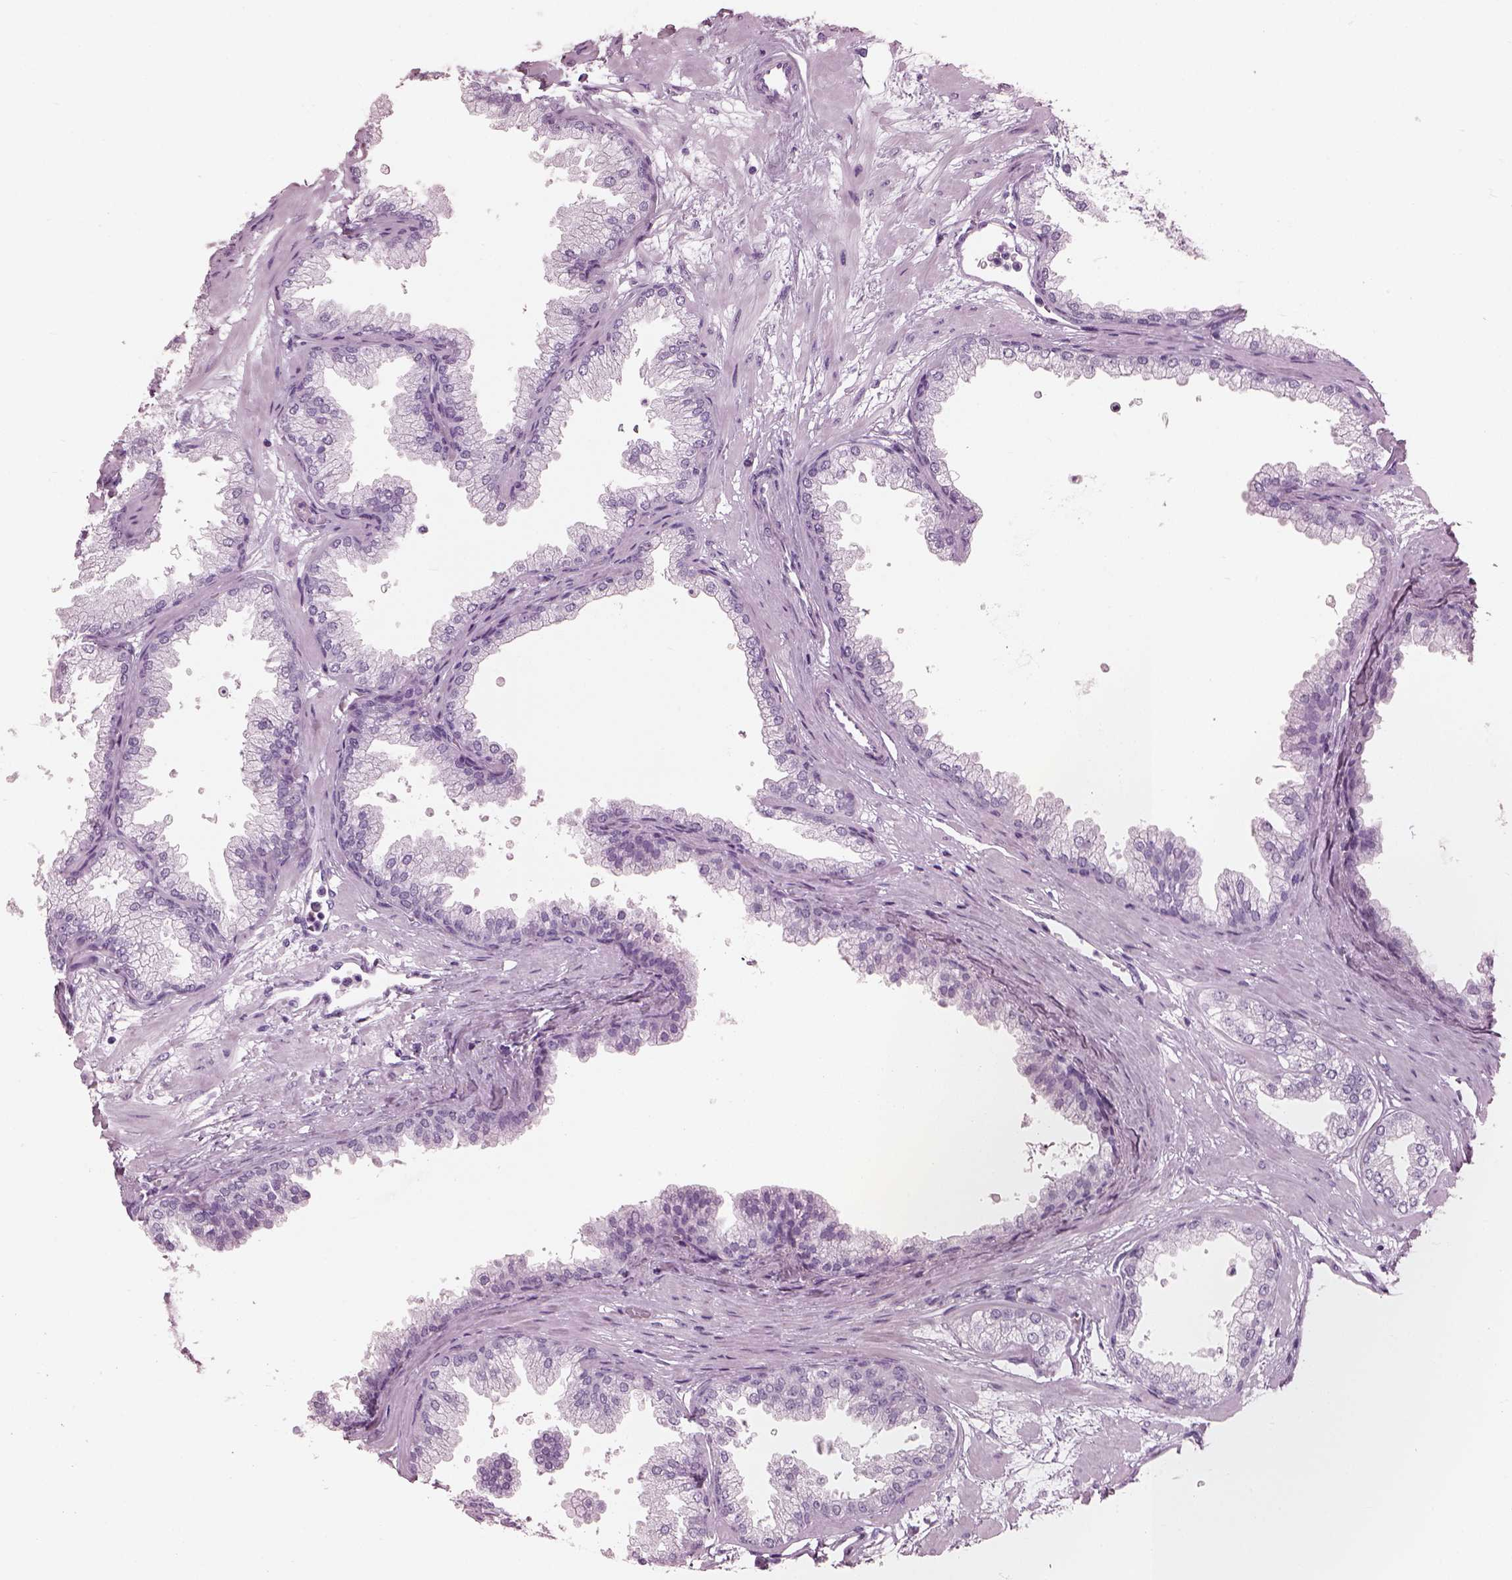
{"staining": {"intensity": "negative", "quantity": "none", "location": "none"}, "tissue": "prostate", "cell_type": "Glandular cells", "image_type": "normal", "snomed": [{"axis": "morphology", "description": "Normal tissue, NOS"}, {"axis": "topography", "description": "Prostate"}], "caption": "The micrograph demonstrates no significant expression in glandular cells of prostate. (Immunohistochemistry (ihc), brightfield microscopy, high magnification).", "gene": "HYDIN", "patient": {"sex": "male", "age": 37}}